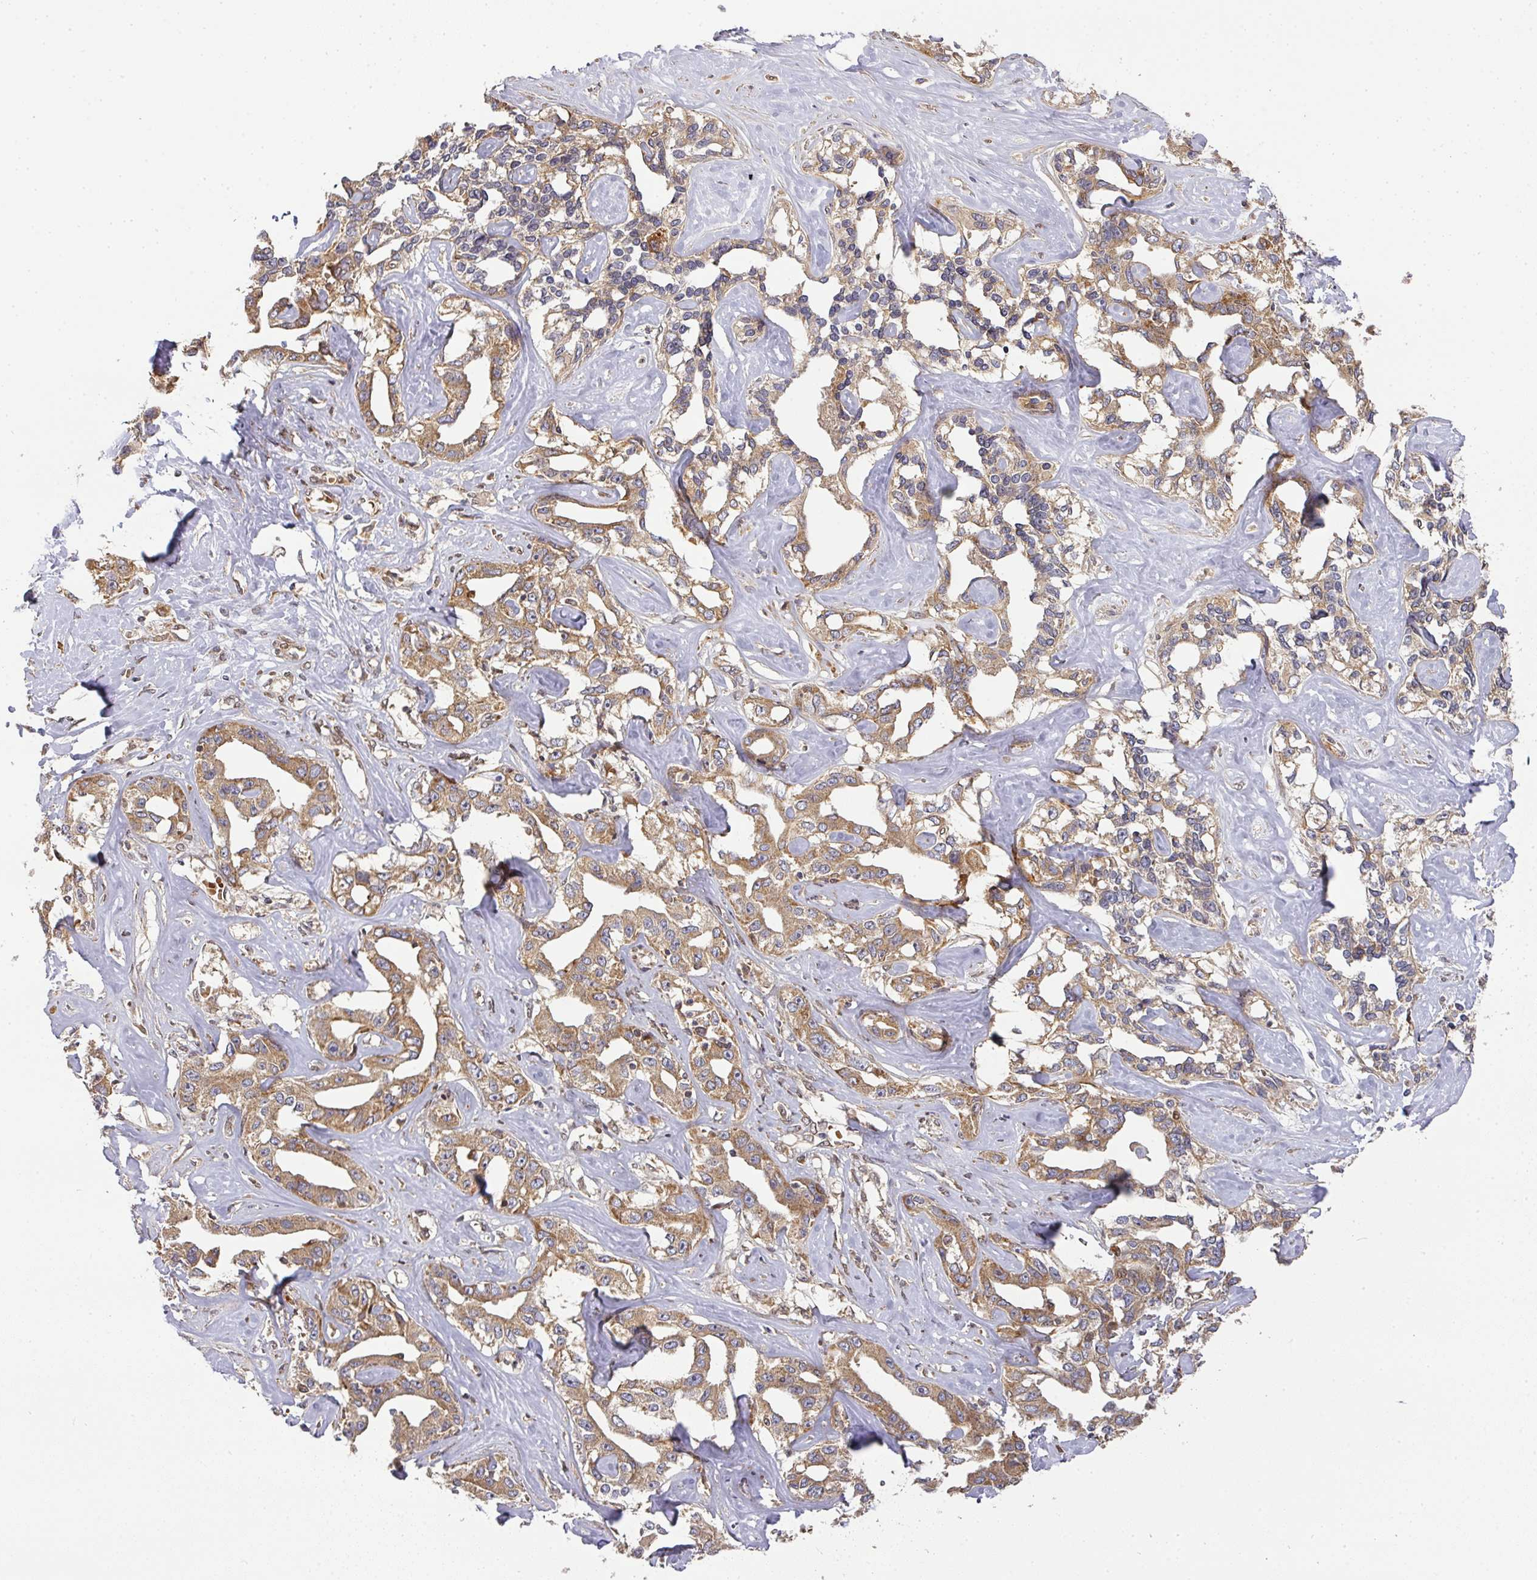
{"staining": {"intensity": "moderate", "quantity": ">75%", "location": "cytoplasmic/membranous"}, "tissue": "liver cancer", "cell_type": "Tumor cells", "image_type": "cancer", "snomed": [{"axis": "morphology", "description": "Cholangiocarcinoma"}, {"axis": "topography", "description": "Liver"}], "caption": "Protein expression analysis of human liver cholangiocarcinoma reveals moderate cytoplasmic/membranous positivity in about >75% of tumor cells.", "gene": "MALSU1", "patient": {"sex": "male", "age": 59}}